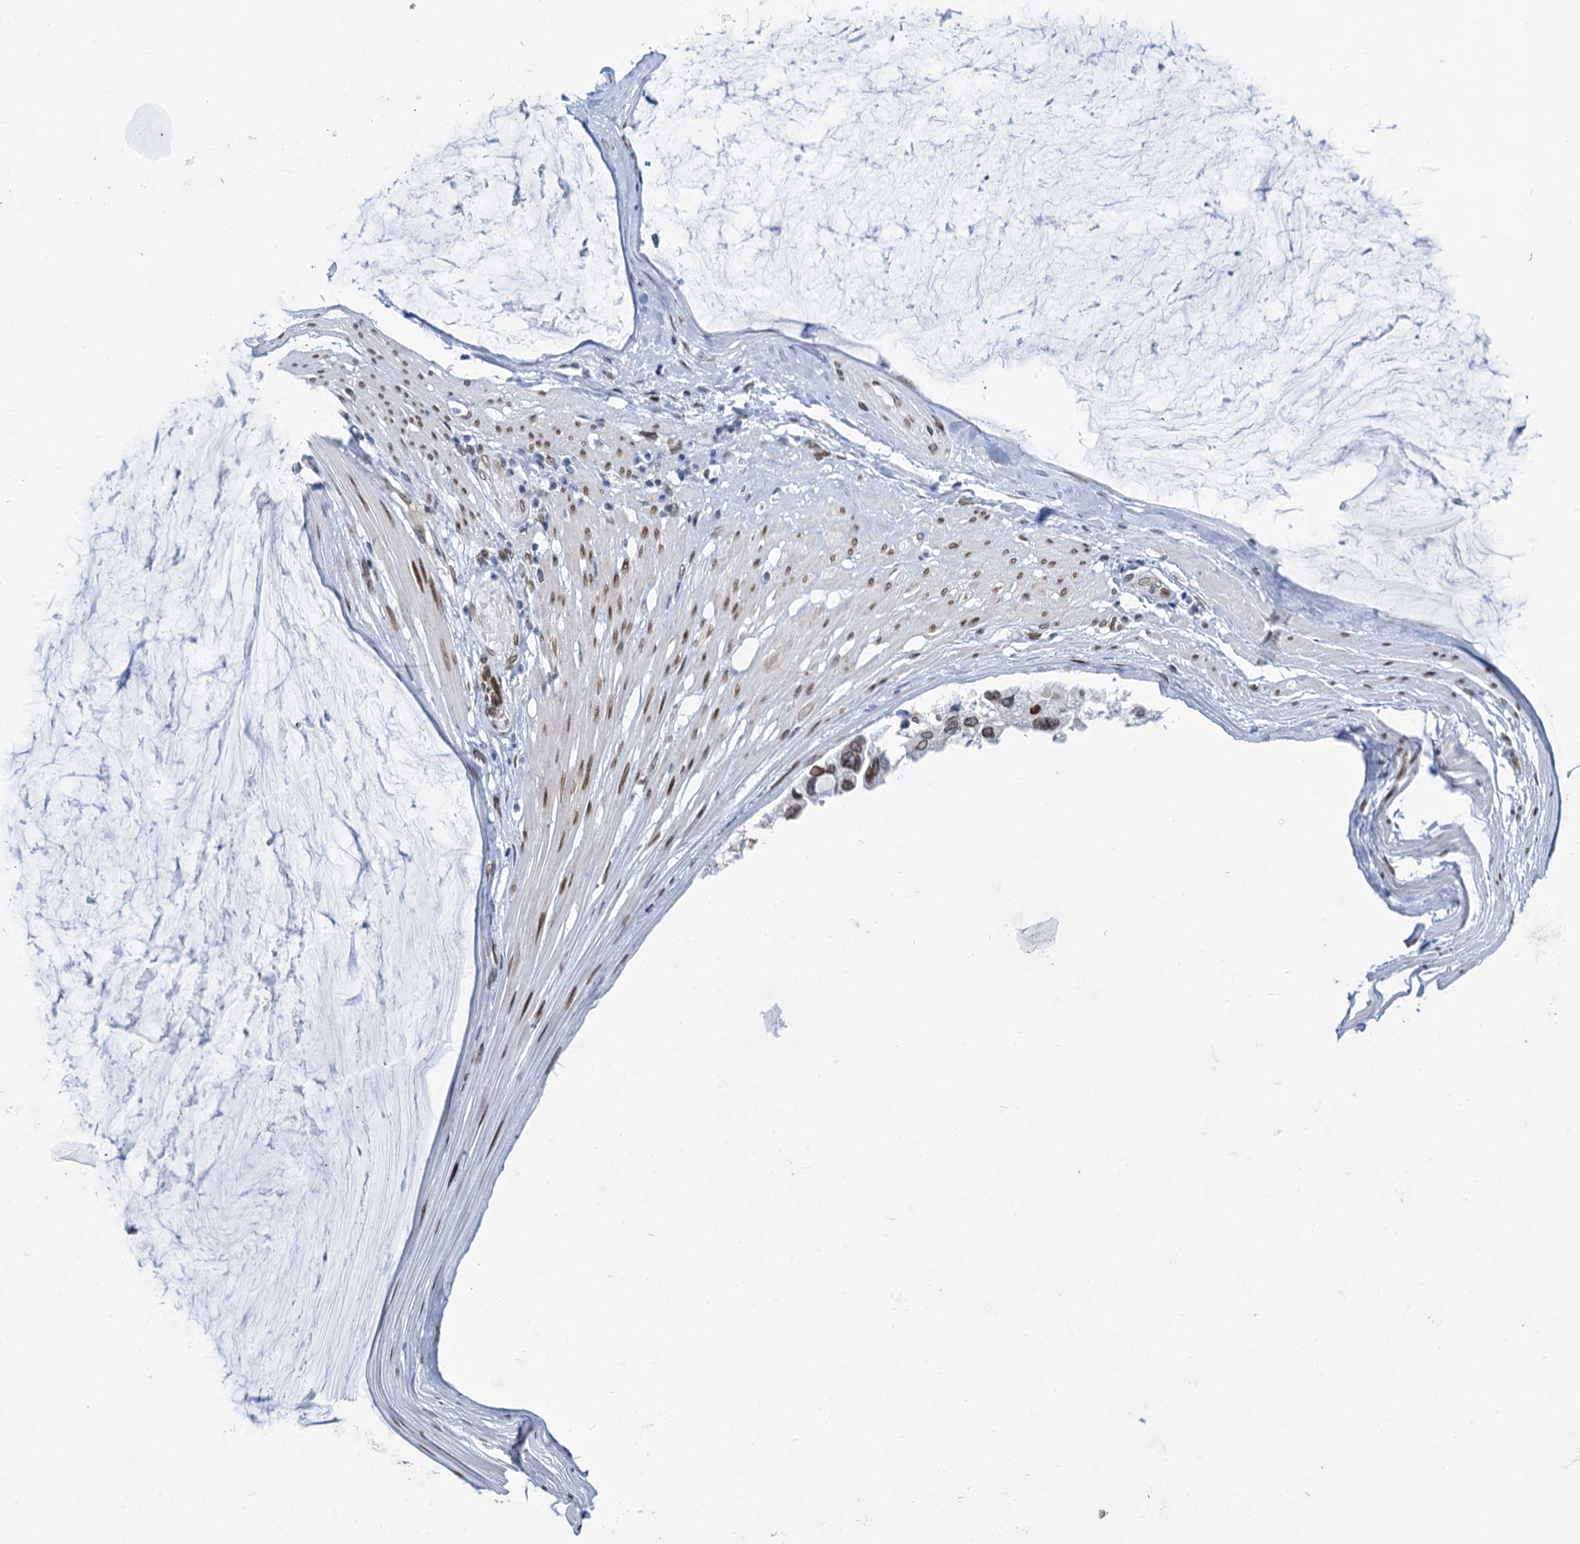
{"staining": {"intensity": "moderate", "quantity": "25%-75%", "location": "cytoplasmic/membranous,nuclear"}, "tissue": "ovarian cancer", "cell_type": "Tumor cells", "image_type": "cancer", "snomed": [{"axis": "morphology", "description": "Cystadenocarcinoma, mucinous, NOS"}, {"axis": "topography", "description": "Ovary"}], "caption": "Immunohistochemical staining of human ovarian mucinous cystadenocarcinoma shows medium levels of moderate cytoplasmic/membranous and nuclear expression in approximately 25%-75% of tumor cells. Immunohistochemistry stains the protein of interest in brown and the nuclei are stained blue.", "gene": "PRSS35", "patient": {"sex": "female", "age": 39}}